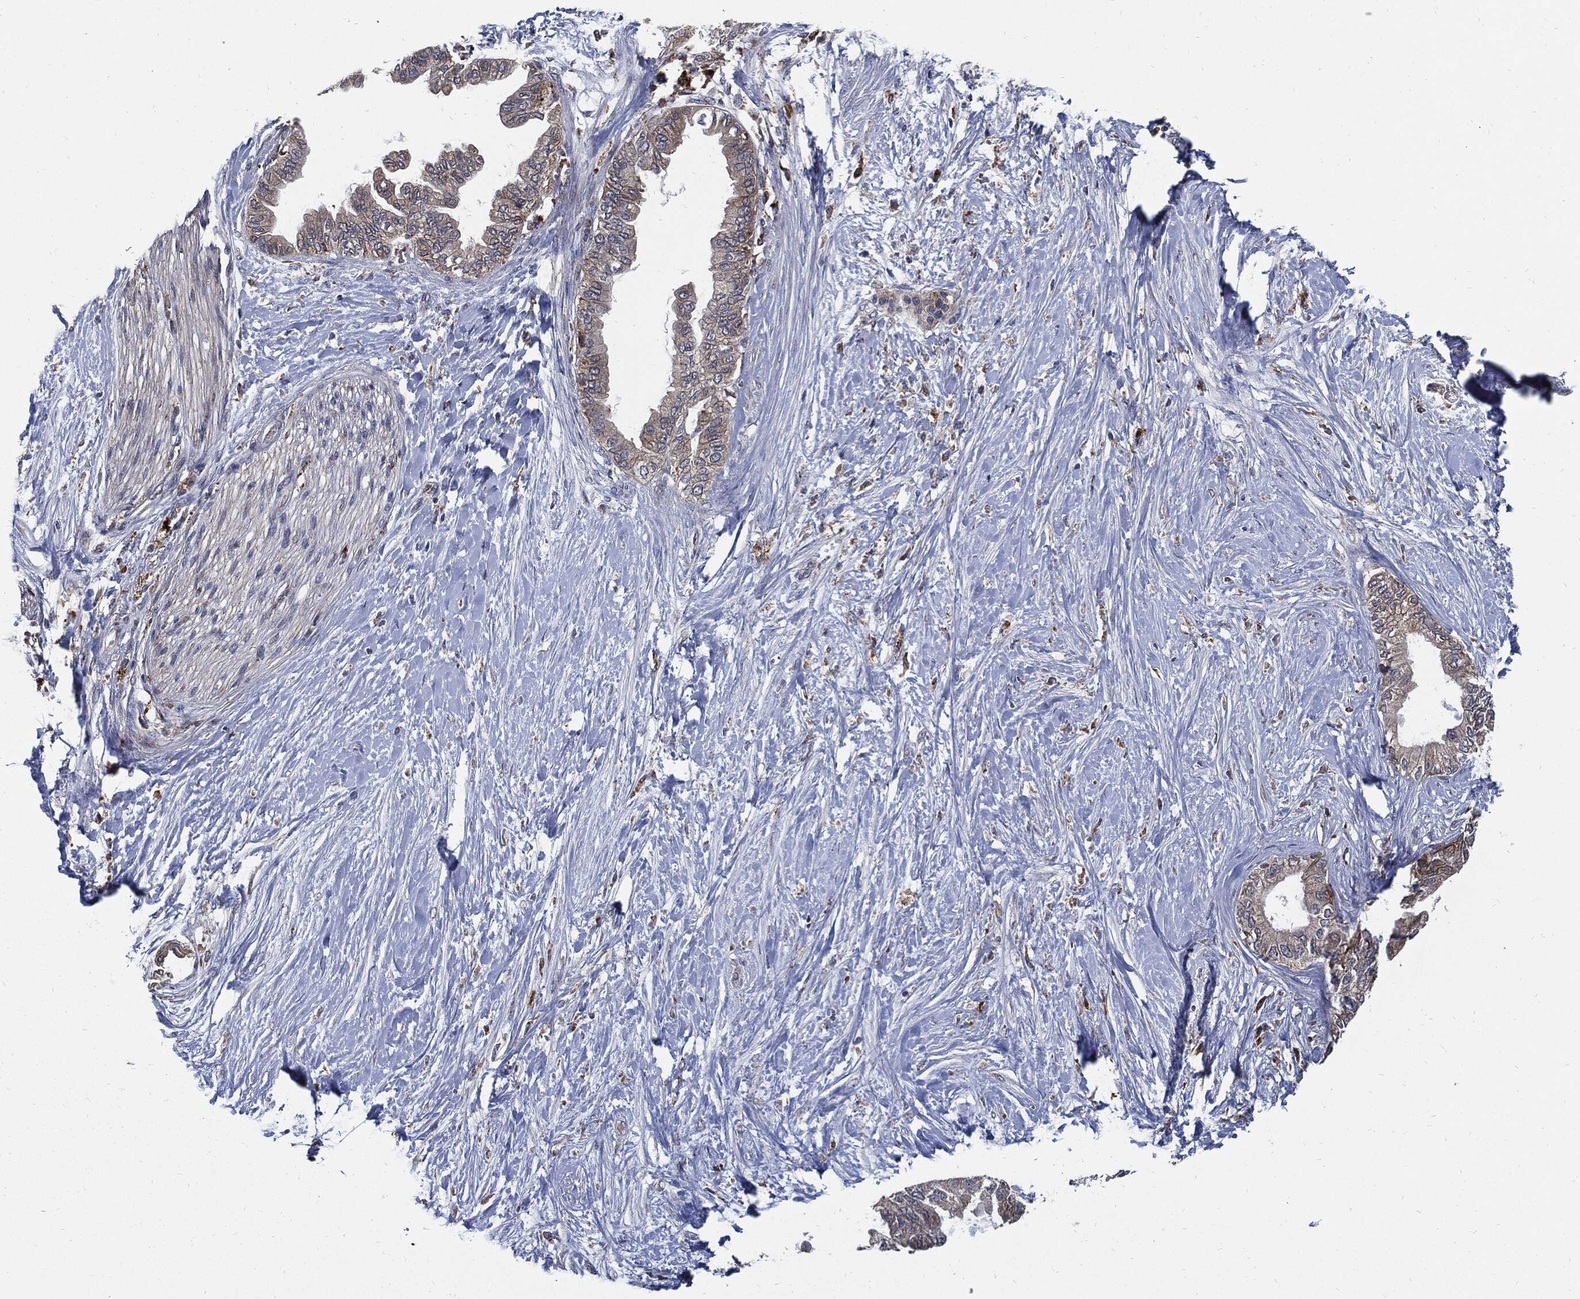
{"staining": {"intensity": "weak", "quantity": "<25%", "location": "cytoplasmic/membranous"}, "tissue": "pancreatic cancer", "cell_type": "Tumor cells", "image_type": "cancer", "snomed": [{"axis": "morphology", "description": "Normal tissue, NOS"}, {"axis": "morphology", "description": "Adenocarcinoma, NOS"}, {"axis": "topography", "description": "Pancreas"}, {"axis": "topography", "description": "Duodenum"}], "caption": "Immunohistochemistry (IHC) of human pancreatic cancer demonstrates no staining in tumor cells.", "gene": "SLC31A2", "patient": {"sex": "female", "age": 60}}